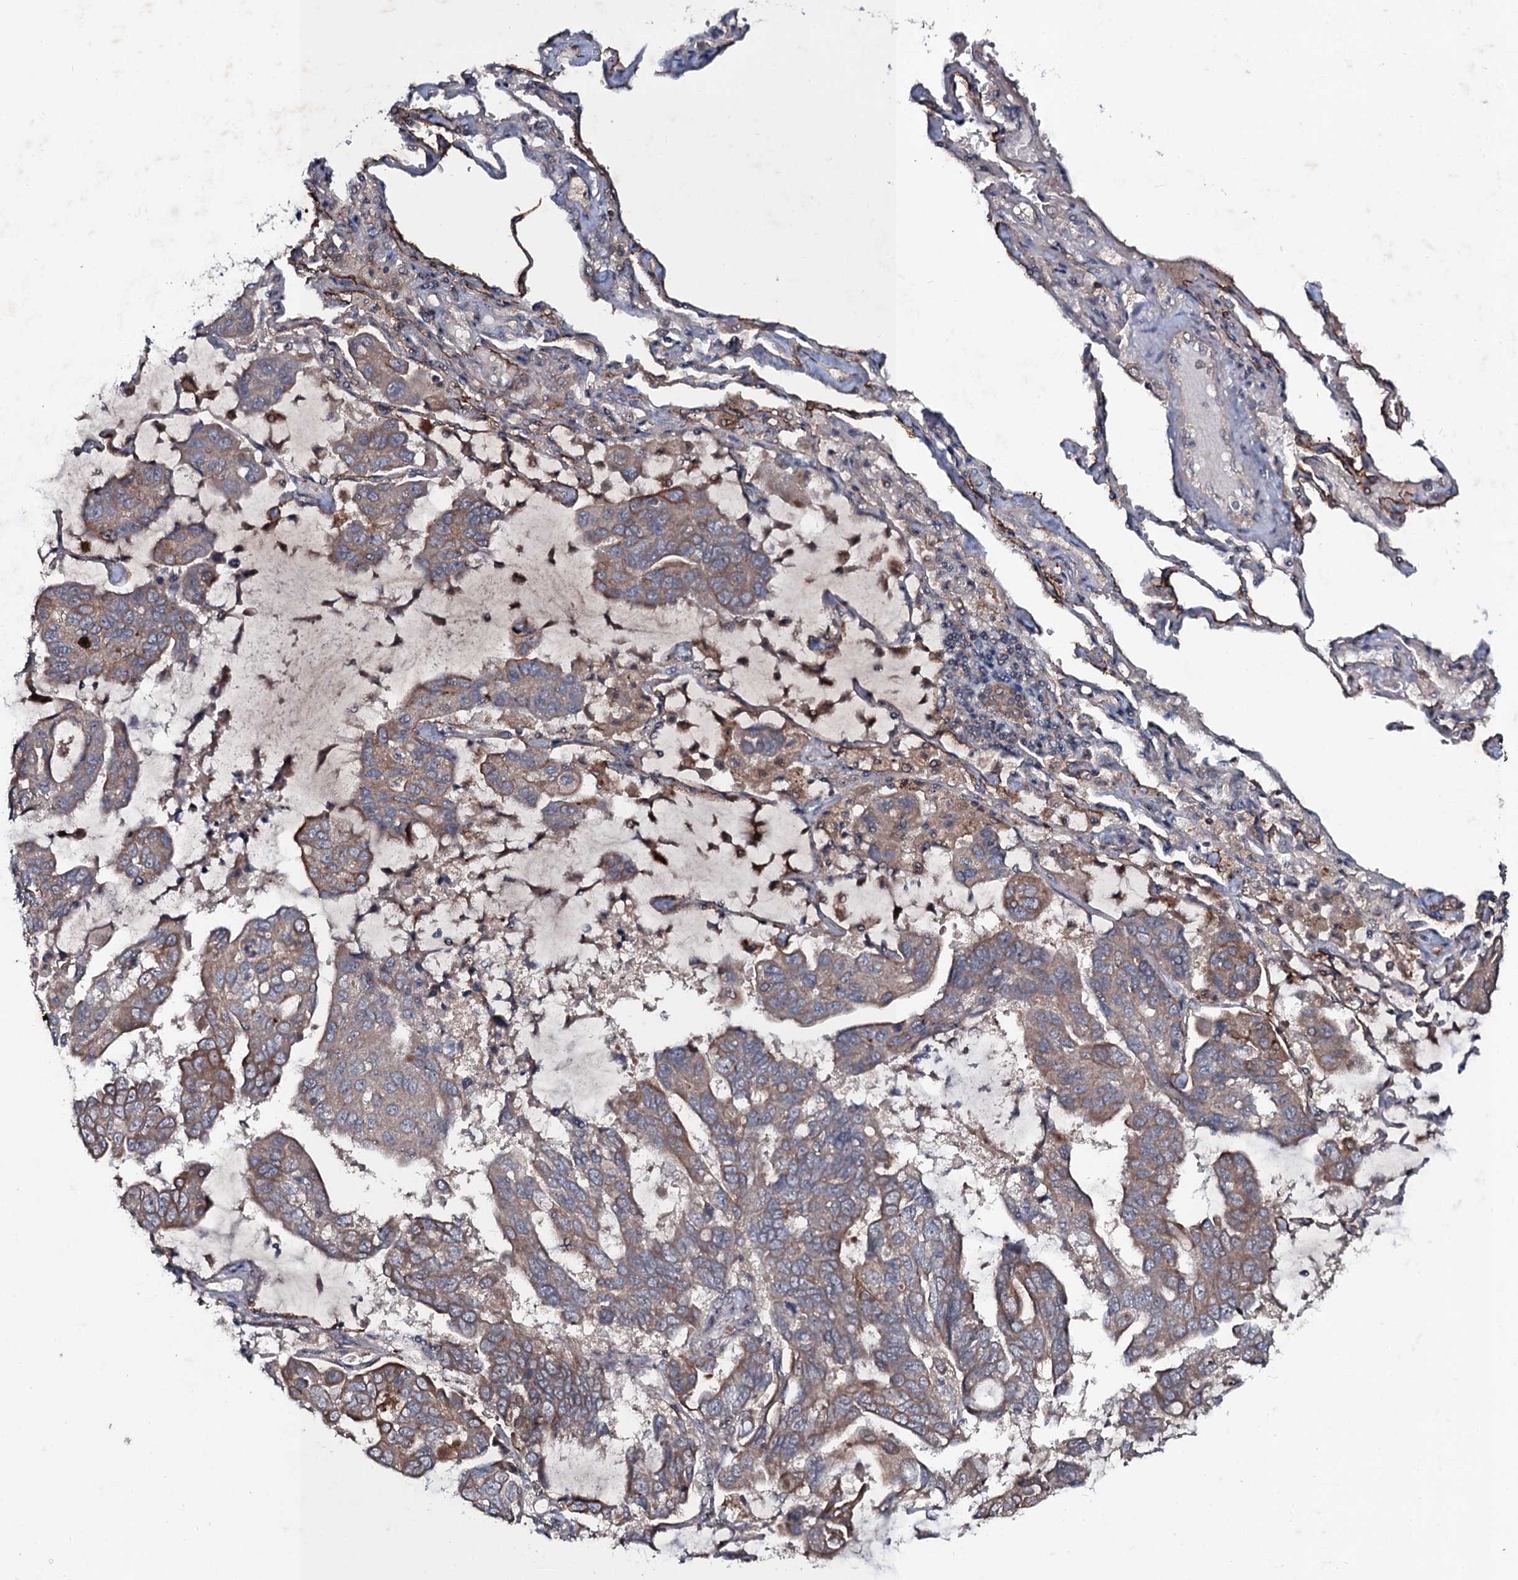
{"staining": {"intensity": "weak", "quantity": "25%-75%", "location": "cytoplasmic/membranous"}, "tissue": "lung cancer", "cell_type": "Tumor cells", "image_type": "cancer", "snomed": [{"axis": "morphology", "description": "Adenocarcinoma, NOS"}, {"axis": "topography", "description": "Lung"}], "caption": "The photomicrograph demonstrates staining of lung cancer, revealing weak cytoplasmic/membranous protein expression (brown color) within tumor cells.", "gene": "SNAP23", "patient": {"sex": "male", "age": 64}}